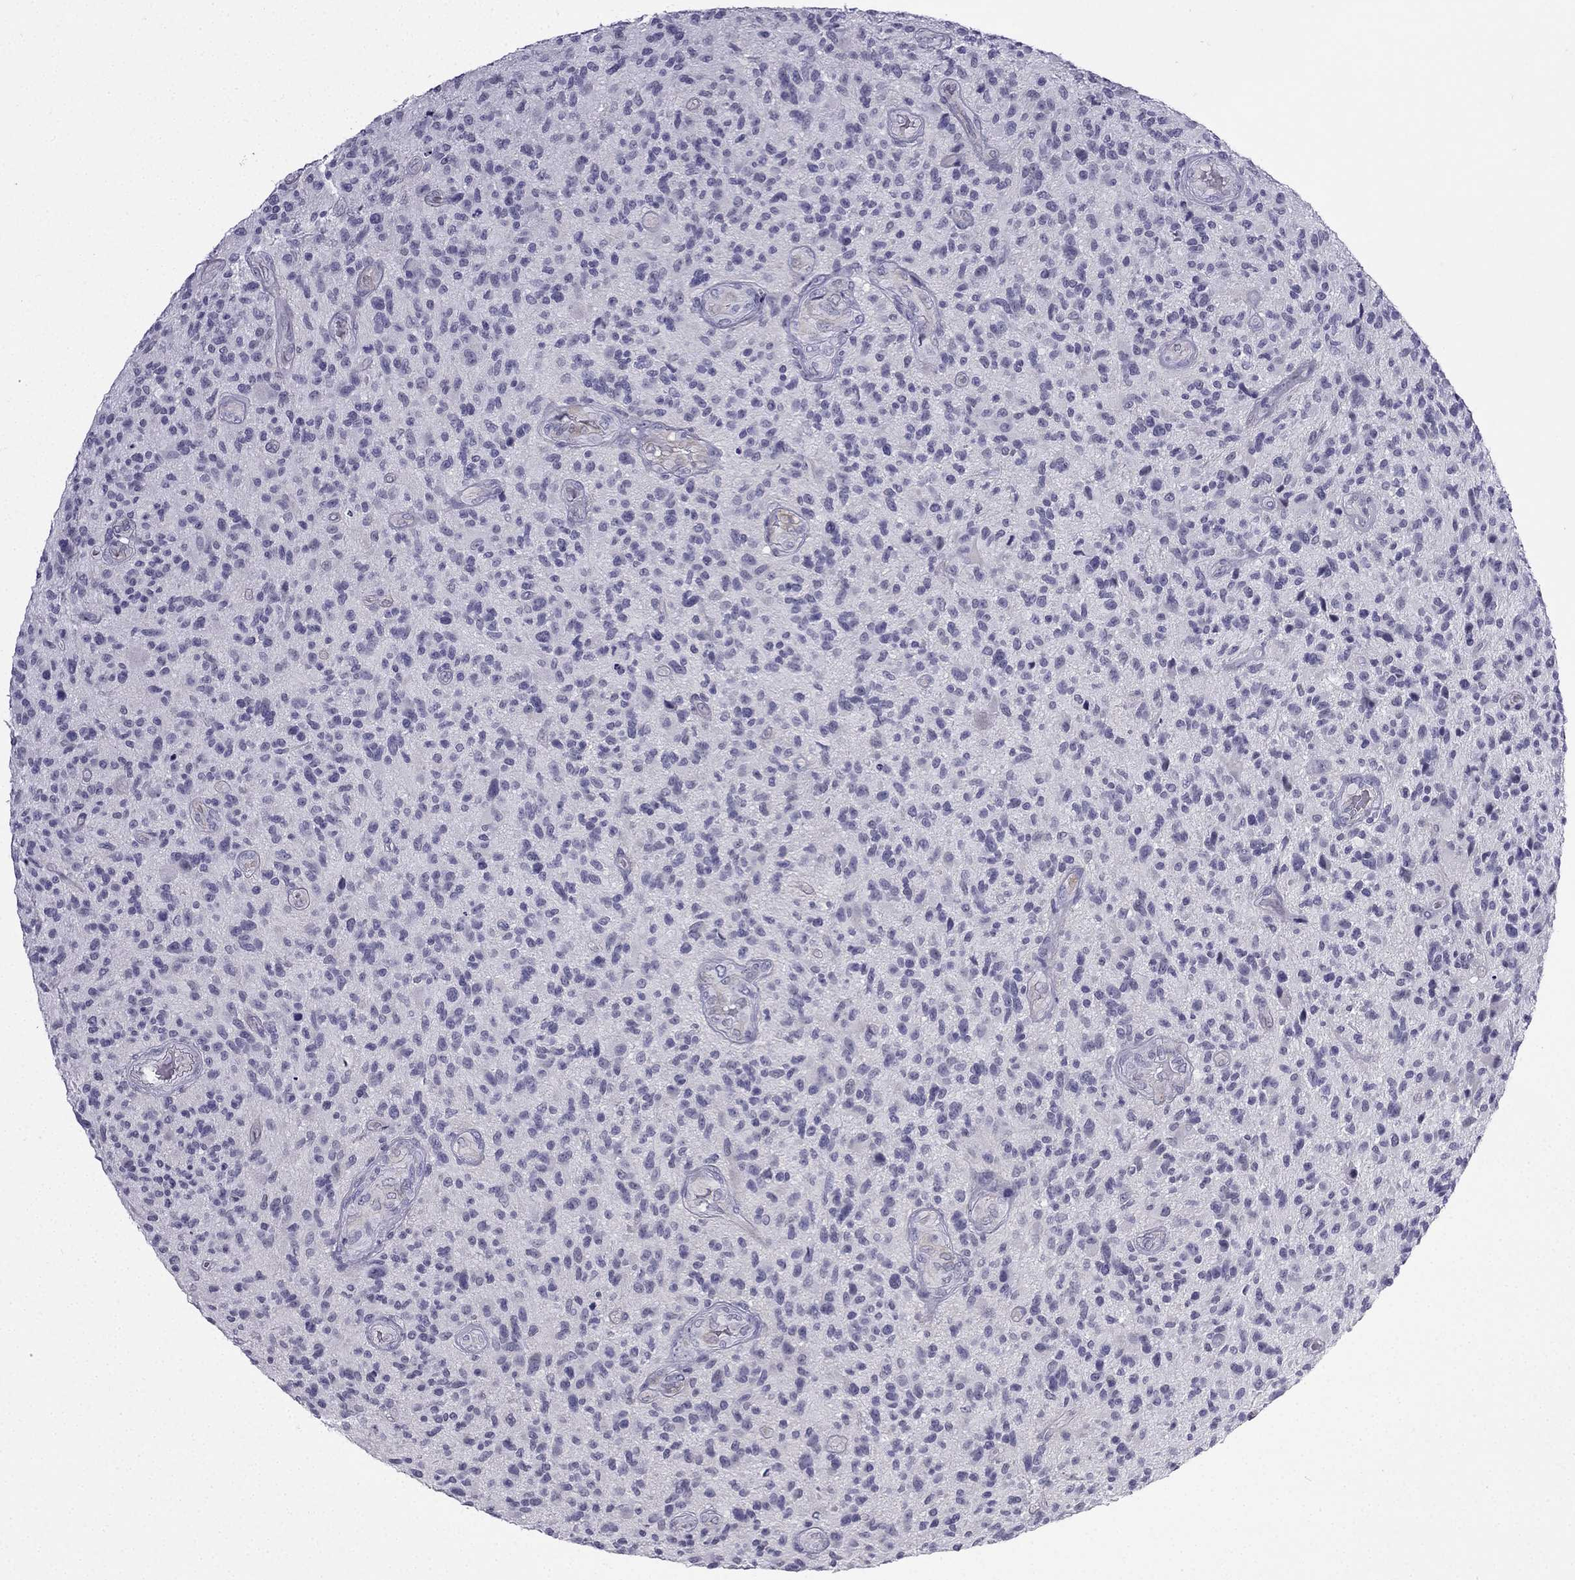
{"staining": {"intensity": "negative", "quantity": "none", "location": "none"}, "tissue": "glioma", "cell_type": "Tumor cells", "image_type": "cancer", "snomed": [{"axis": "morphology", "description": "Glioma, malignant, High grade"}, {"axis": "topography", "description": "Brain"}], "caption": "This is a micrograph of IHC staining of glioma, which shows no positivity in tumor cells. The staining is performed using DAB (3,3'-diaminobenzidine) brown chromogen with nuclei counter-stained in using hematoxylin.", "gene": "CFAP53", "patient": {"sex": "male", "age": 47}}